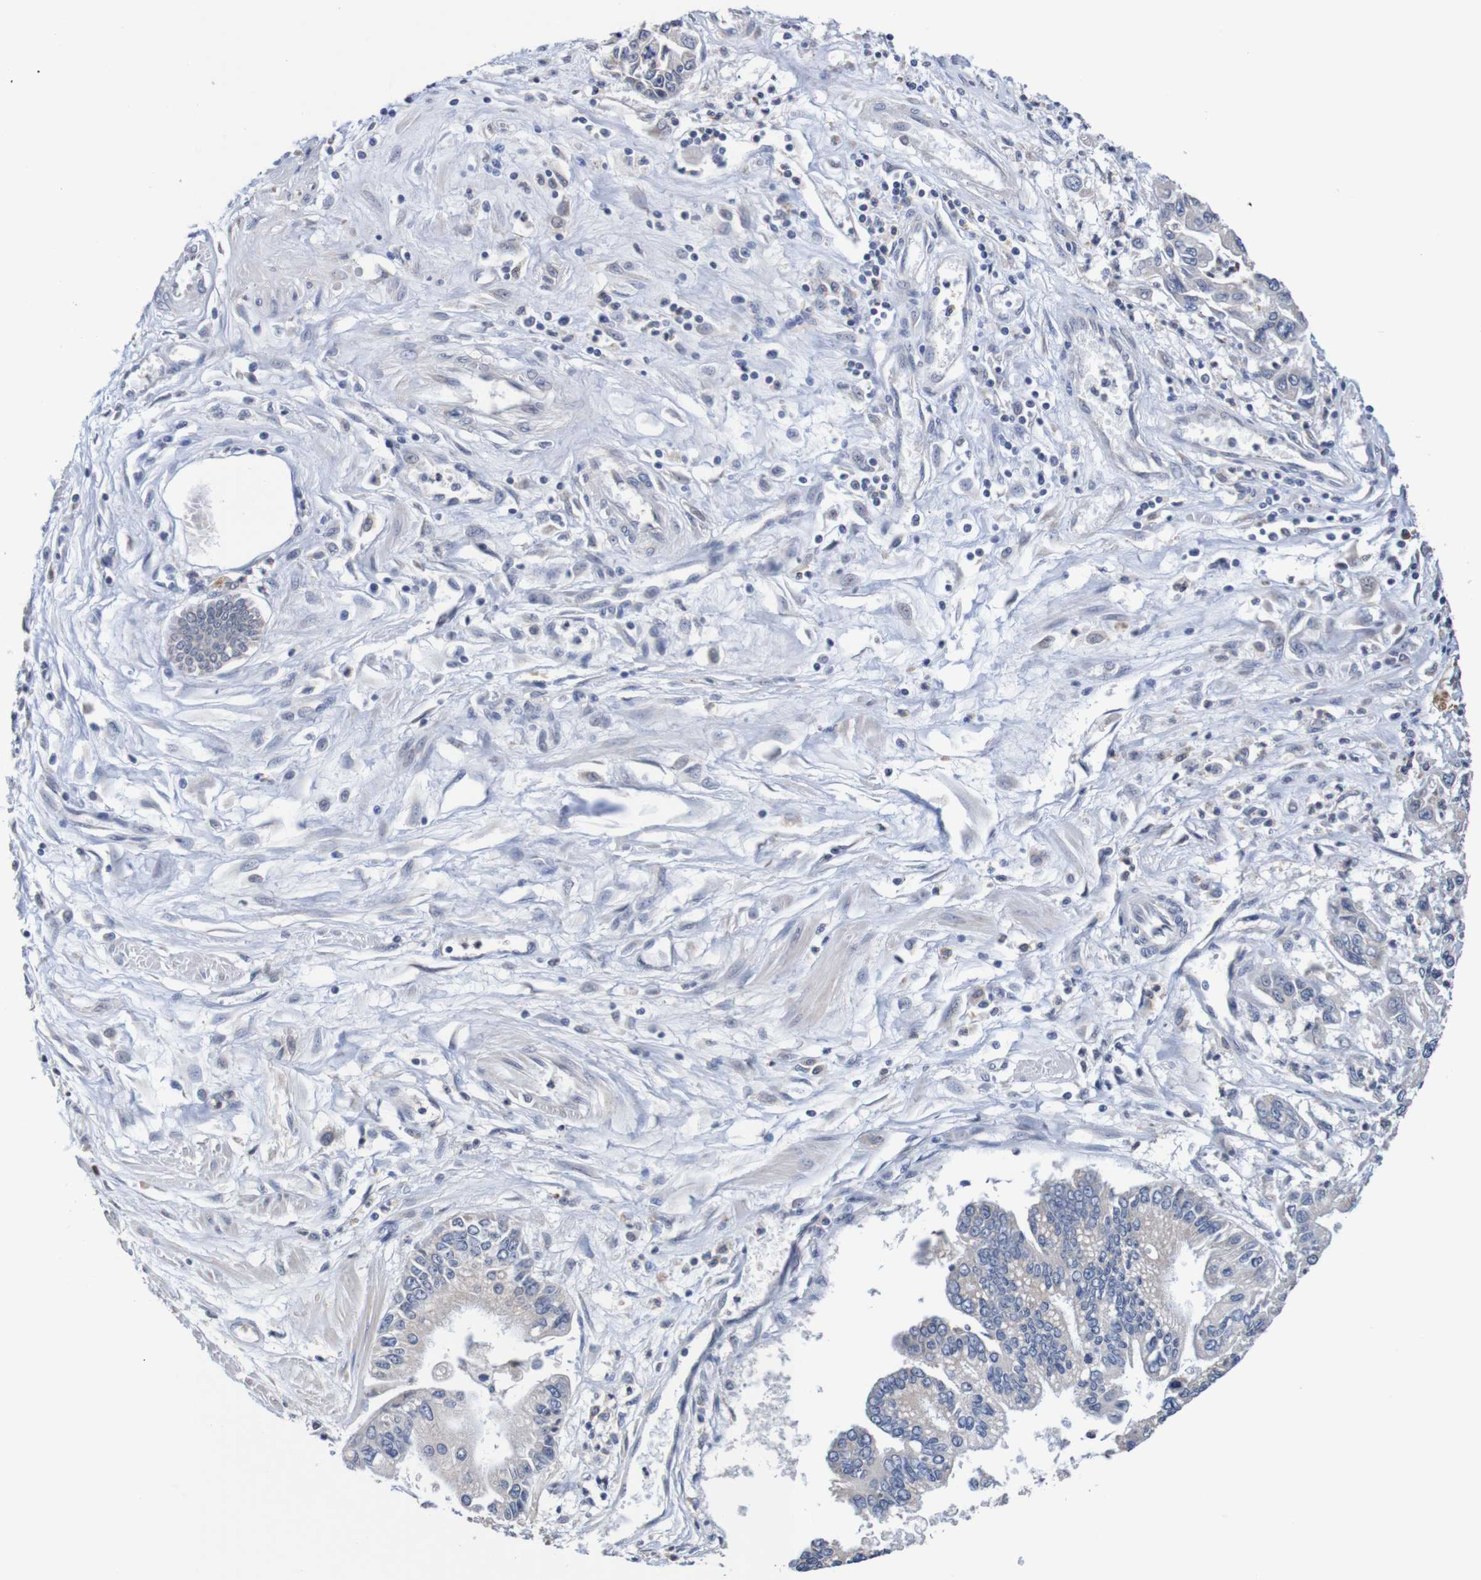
{"staining": {"intensity": "weak", "quantity": "<25%", "location": "cytoplasmic/membranous"}, "tissue": "pancreatic cancer", "cell_type": "Tumor cells", "image_type": "cancer", "snomed": [{"axis": "morphology", "description": "Adenocarcinoma, NOS"}, {"axis": "topography", "description": "Pancreas"}], "caption": "Immunohistochemical staining of human pancreatic adenocarcinoma exhibits no significant positivity in tumor cells.", "gene": "FIBP", "patient": {"sex": "male", "age": 56}}